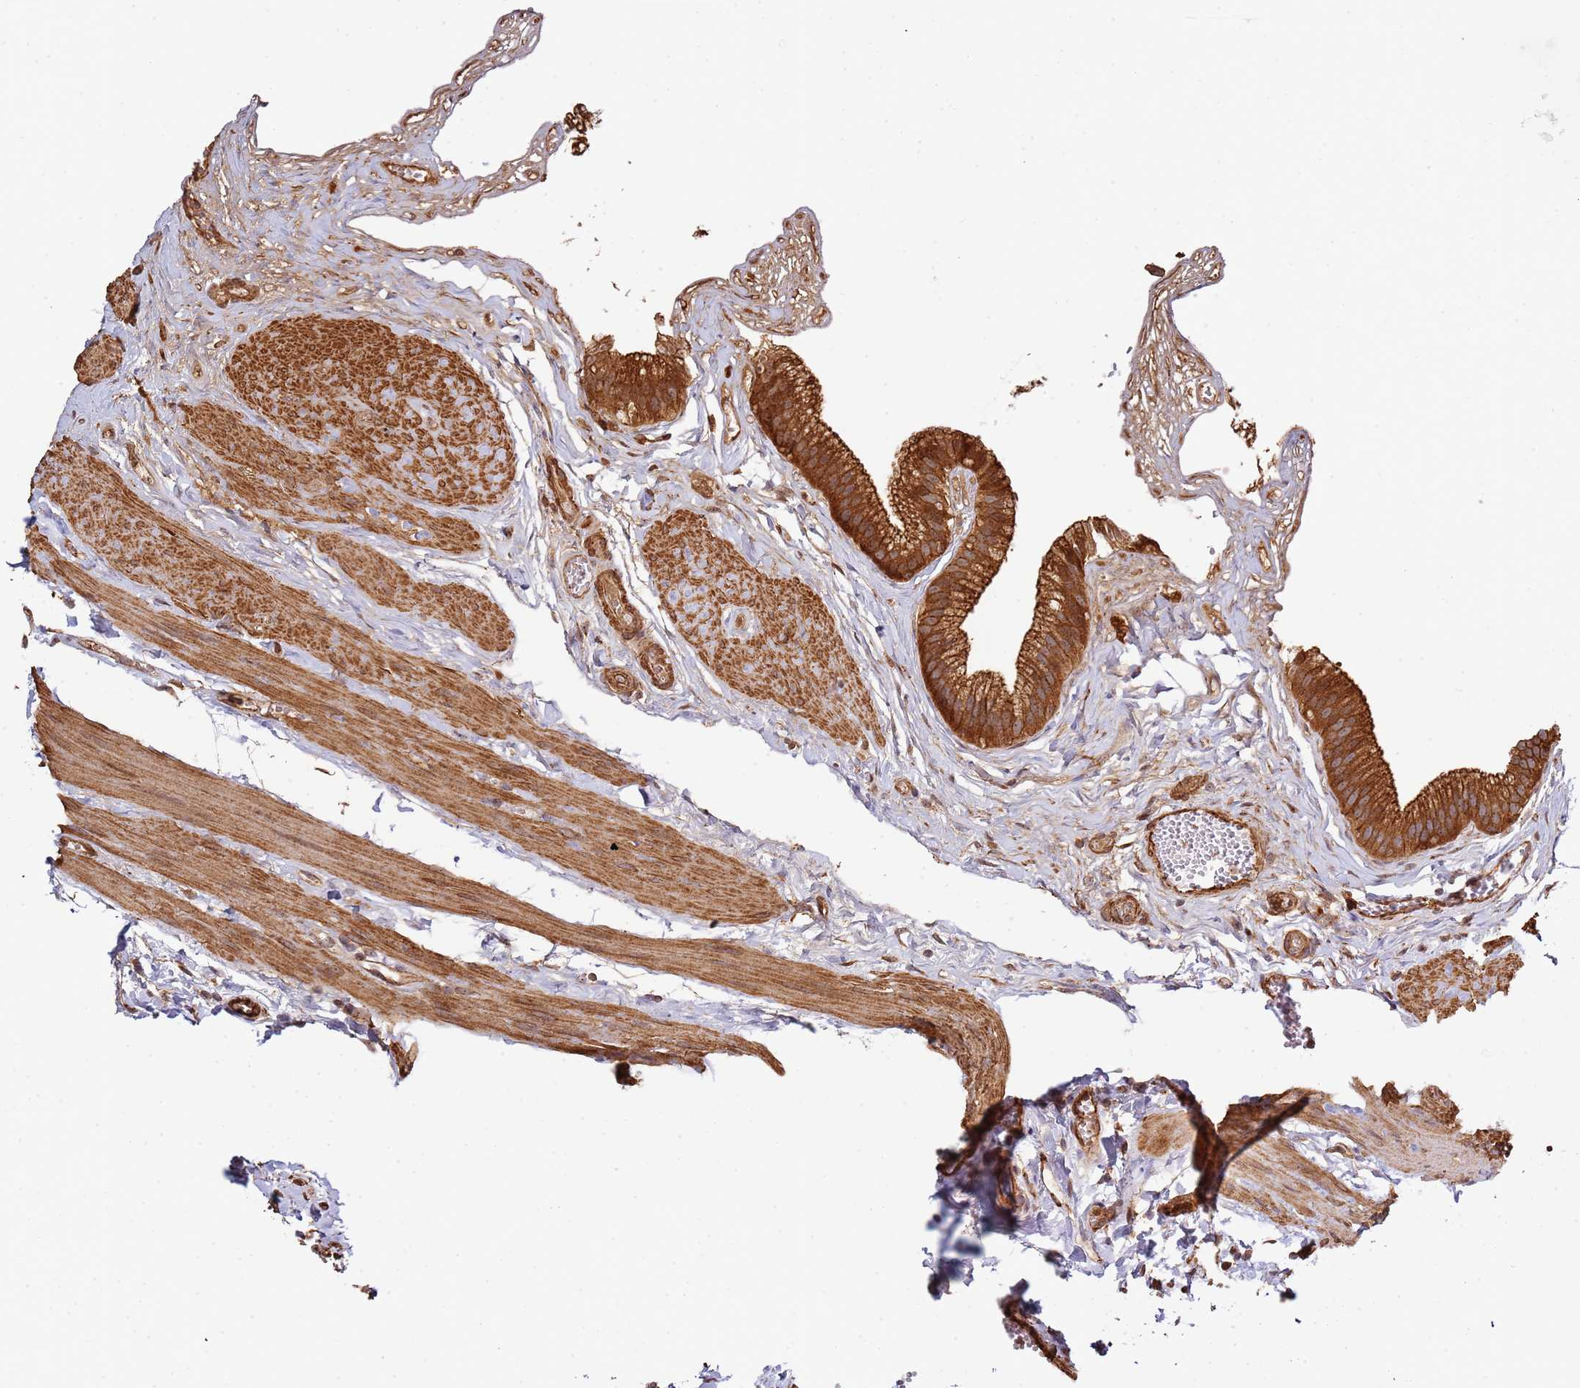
{"staining": {"intensity": "strong", "quantity": ">75%", "location": "cytoplasmic/membranous"}, "tissue": "gallbladder", "cell_type": "Glandular cells", "image_type": "normal", "snomed": [{"axis": "morphology", "description": "Normal tissue, NOS"}, {"axis": "topography", "description": "Gallbladder"}], "caption": "Human gallbladder stained for a protein (brown) reveals strong cytoplasmic/membranous positive positivity in about >75% of glandular cells.", "gene": "NDUFAF4", "patient": {"sex": "female", "age": 54}}